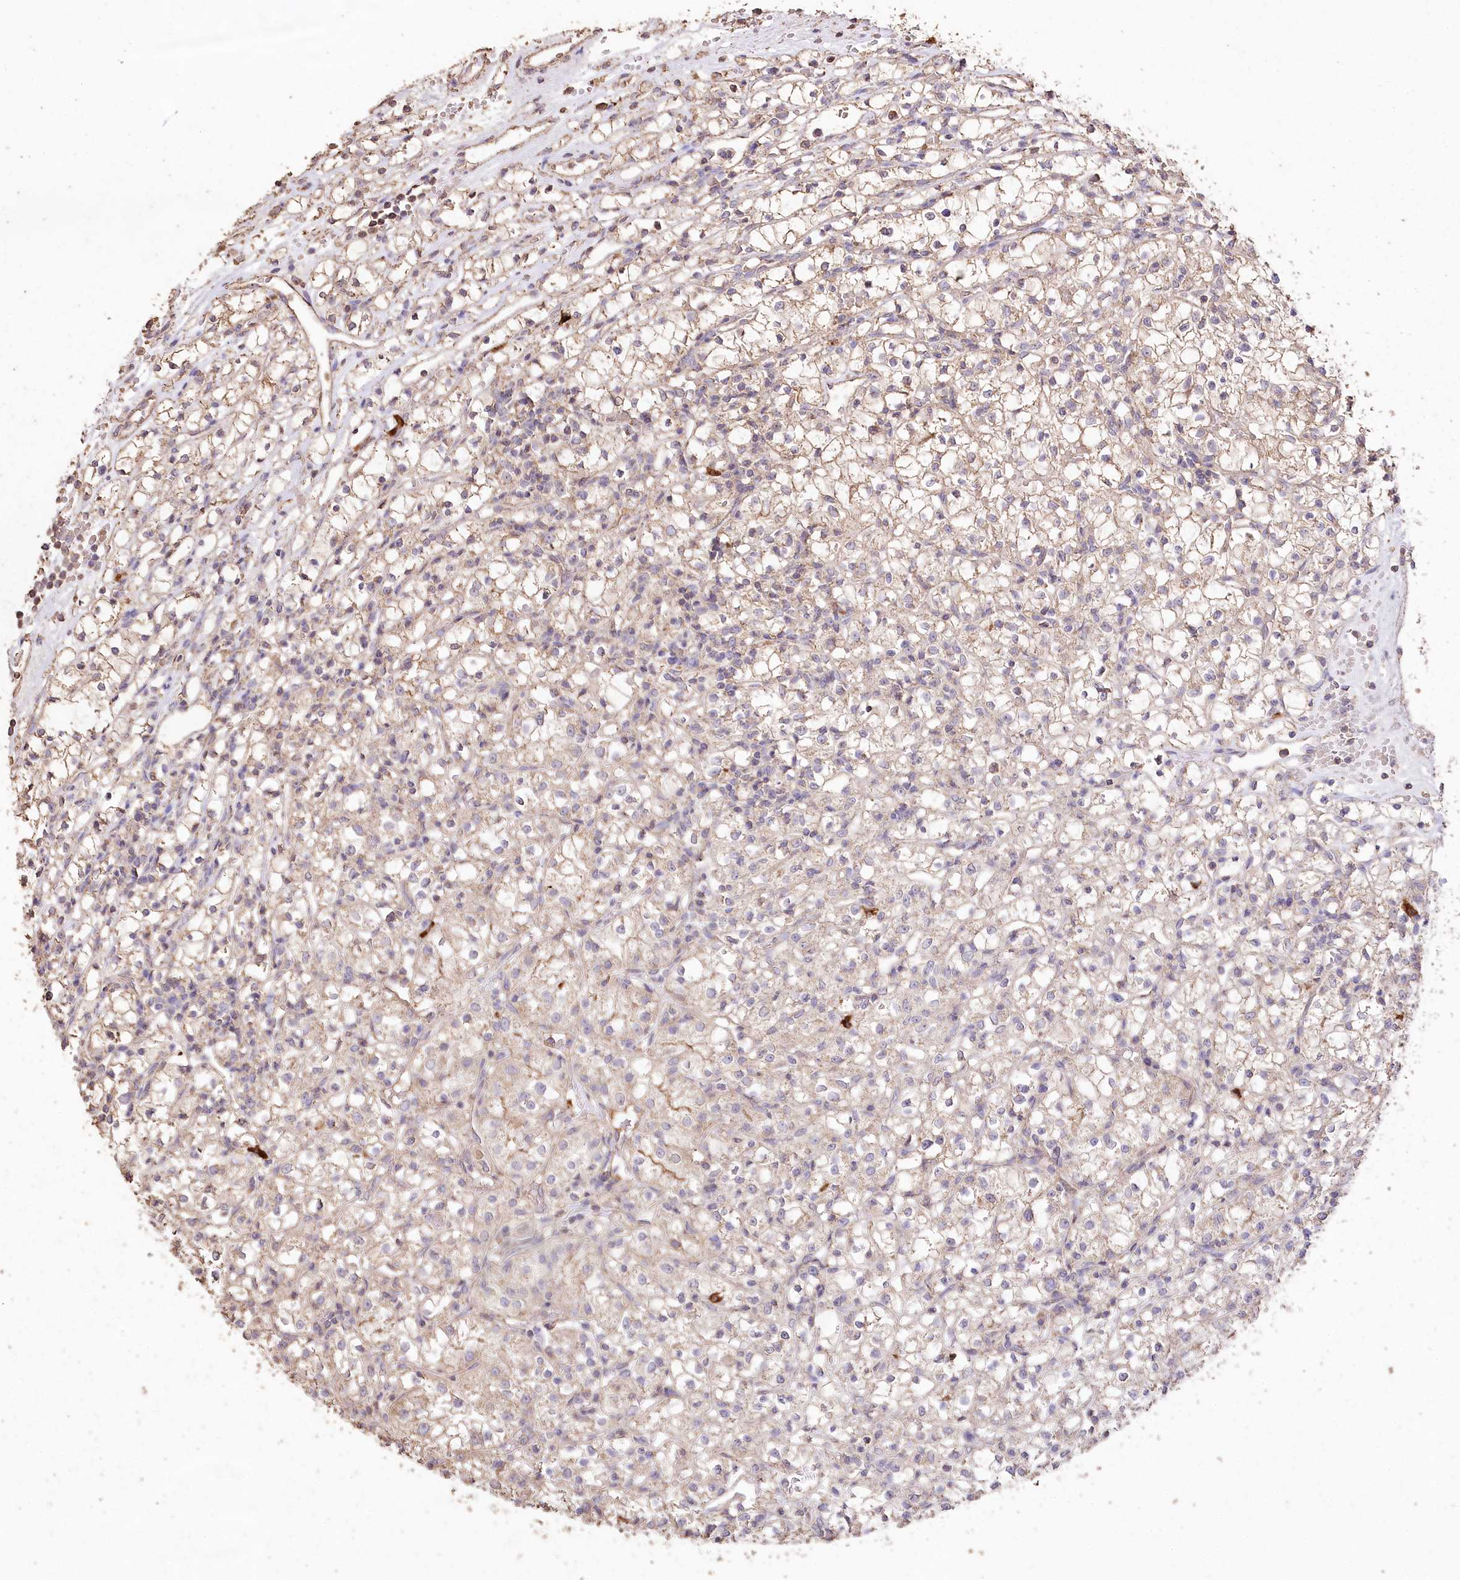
{"staining": {"intensity": "weak", "quantity": "25%-75%", "location": "cytoplasmic/membranous"}, "tissue": "renal cancer", "cell_type": "Tumor cells", "image_type": "cancer", "snomed": [{"axis": "morphology", "description": "Adenocarcinoma, NOS"}, {"axis": "topography", "description": "Kidney"}], "caption": "Brown immunohistochemical staining in human renal adenocarcinoma displays weak cytoplasmic/membranous positivity in approximately 25%-75% of tumor cells. Immunohistochemistry (ihc) stains the protein in brown and the nuclei are stained blue.", "gene": "IREB2", "patient": {"sex": "female", "age": 59}}